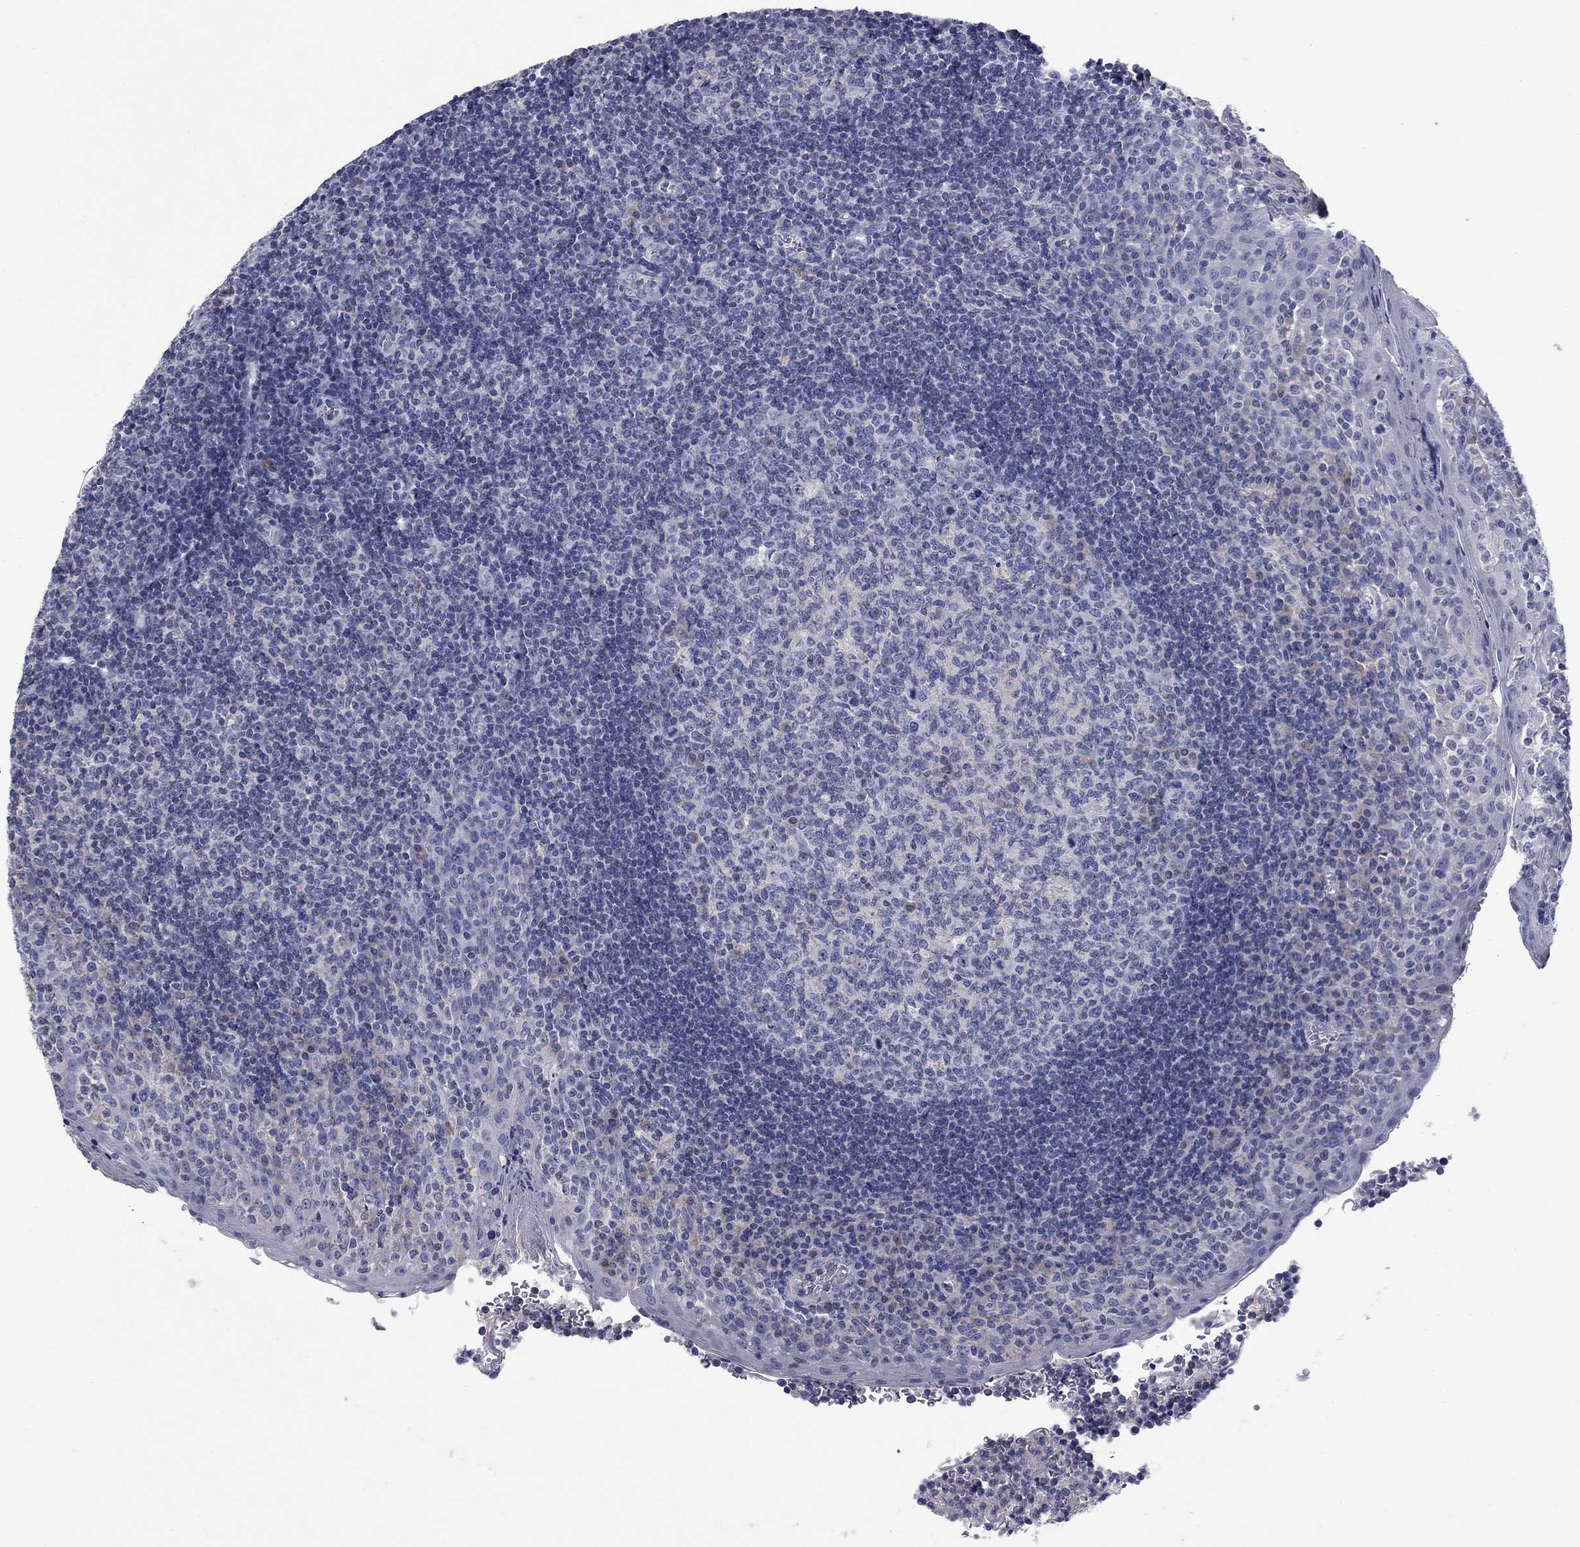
{"staining": {"intensity": "negative", "quantity": "none", "location": "none"}, "tissue": "tonsil", "cell_type": "Germinal center cells", "image_type": "normal", "snomed": [{"axis": "morphology", "description": "Normal tissue, NOS"}, {"axis": "topography", "description": "Tonsil"}], "caption": "High power microscopy micrograph of an IHC histopathology image of benign tonsil, revealing no significant staining in germinal center cells. The staining was performed using DAB to visualize the protein expression in brown, while the nuclei were stained in blue with hematoxylin (Magnification: 20x).", "gene": "FRK", "patient": {"sex": "female", "age": 13}}